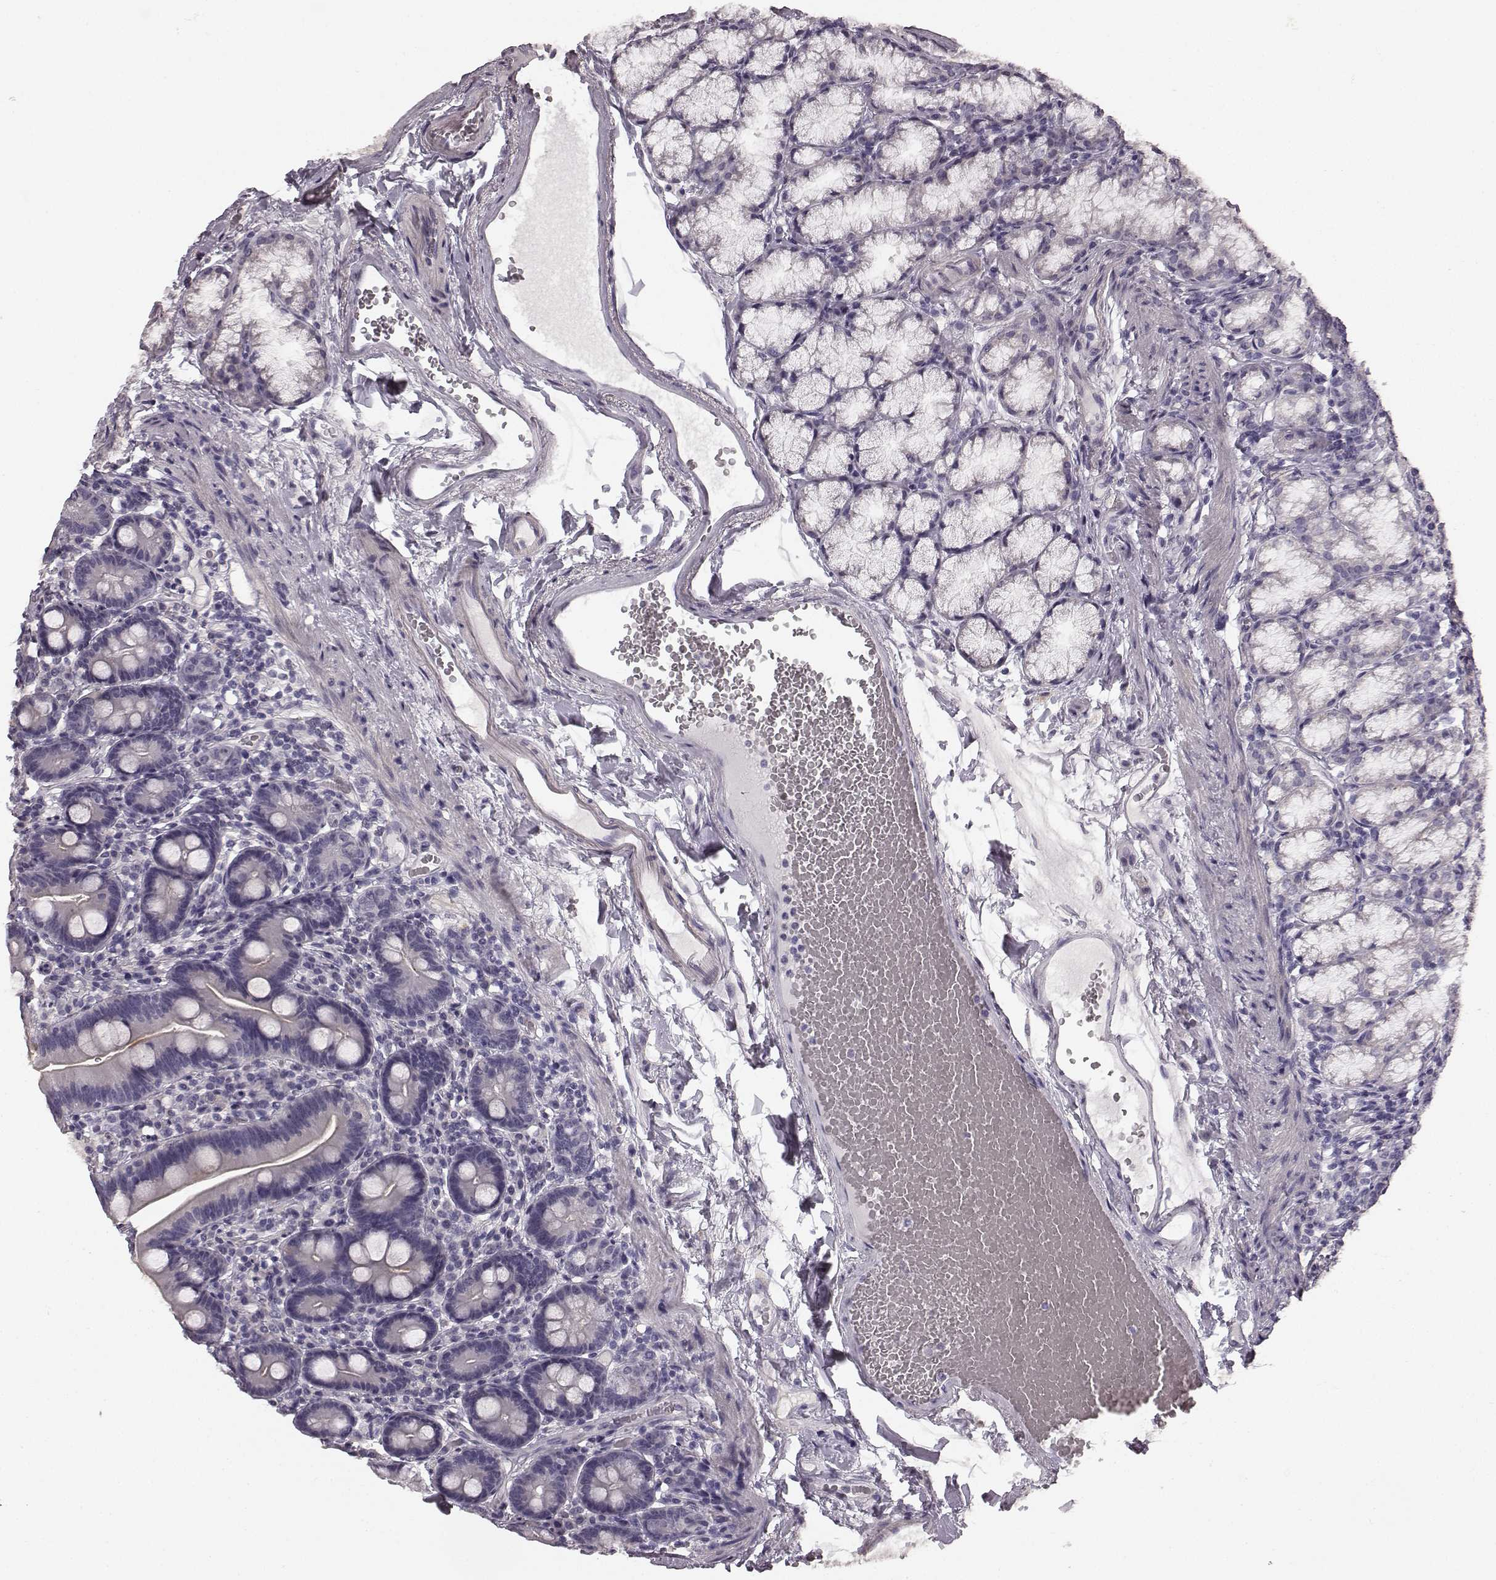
{"staining": {"intensity": "moderate", "quantity": "<25%", "location": "cytoplasmic/membranous"}, "tissue": "duodenum", "cell_type": "Glandular cells", "image_type": "normal", "snomed": [{"axis": "morphology", "description": "Normal tissue, NOS"}, {"axis": "topography", "description": "Duodenum"}], "caption": "A brown stain highlights moderate cytoplasmic/membranous staining of a protein in glandular cells of unremarkable duodenum.", "gene": "RIT2", "patient": {"sex": "female", "age": 67}}